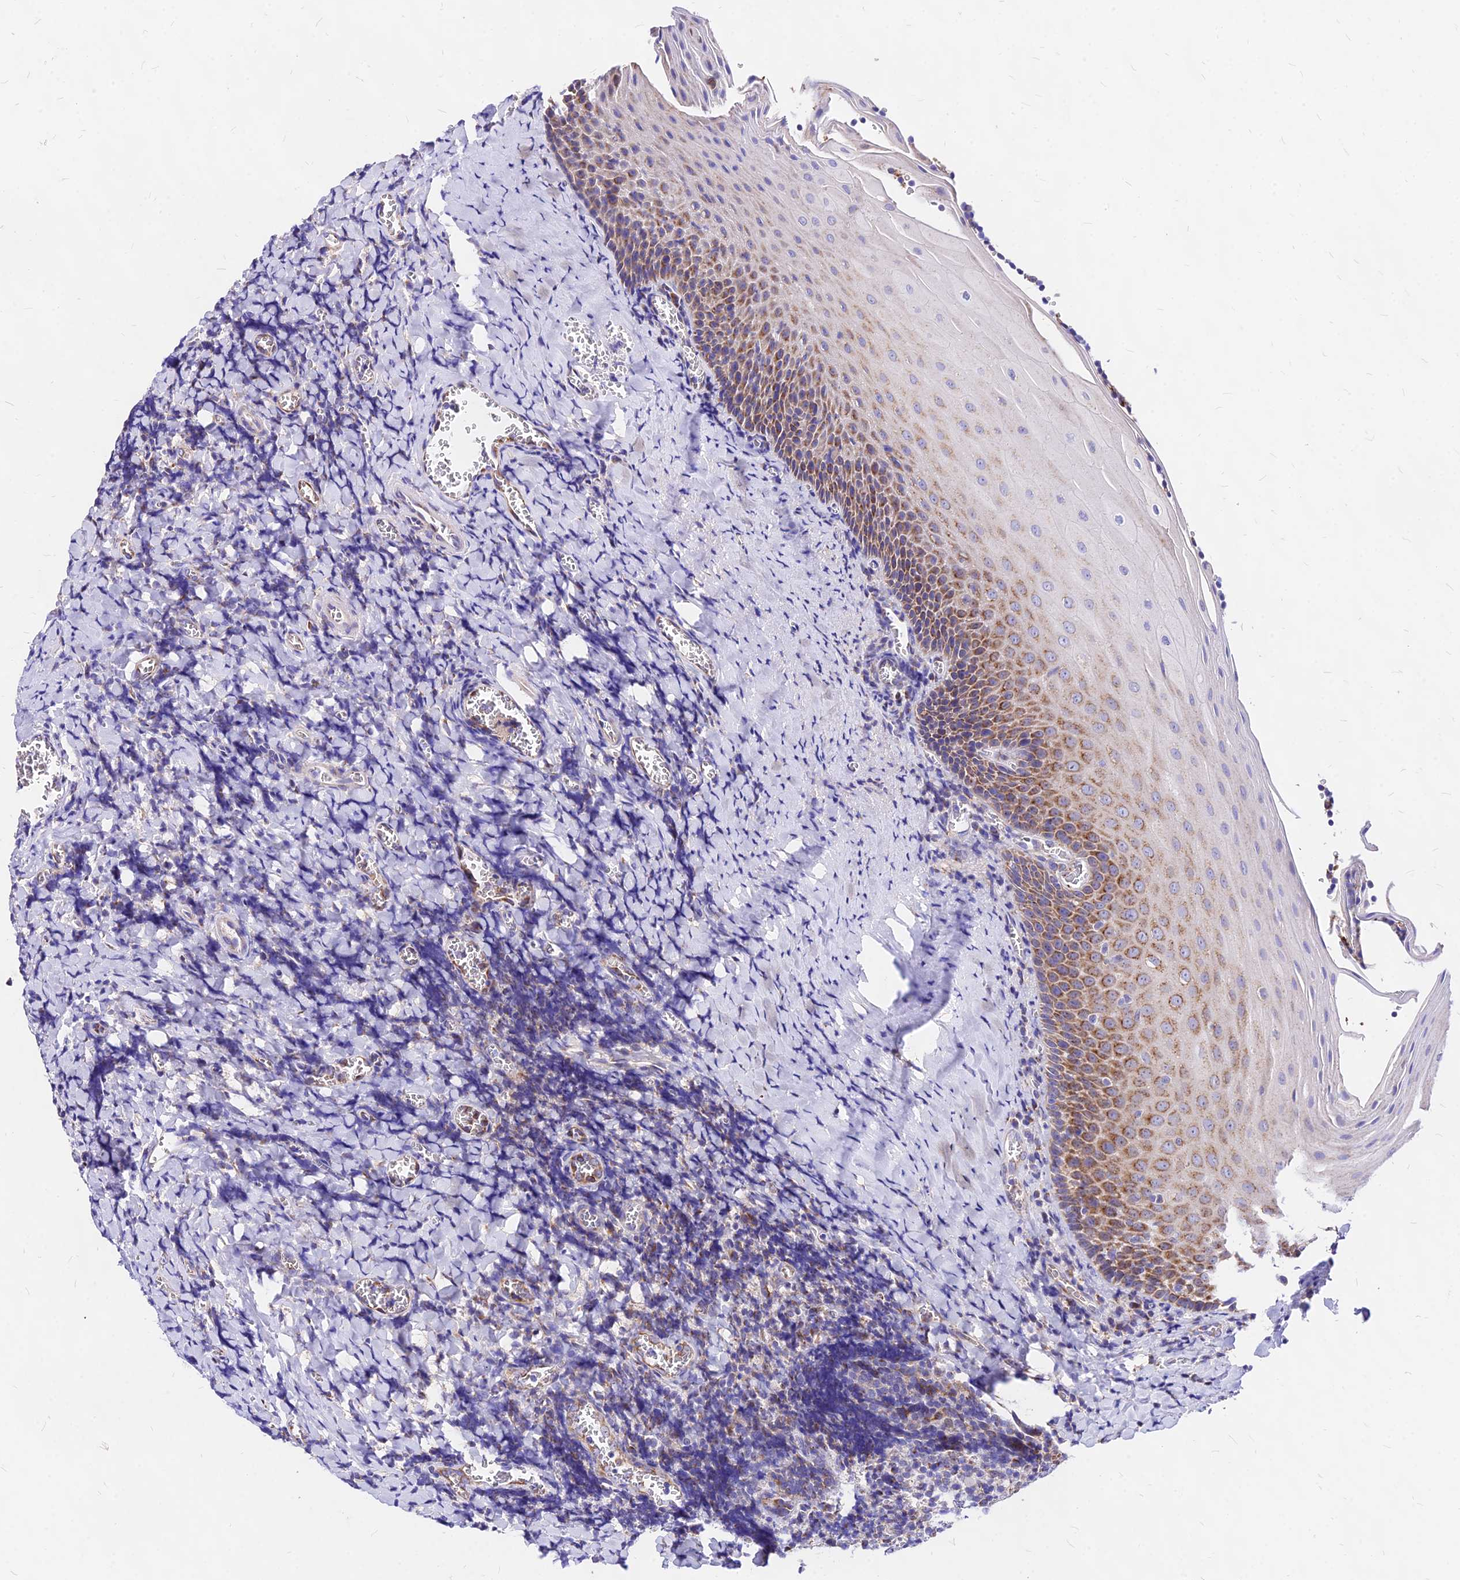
{"staining": {"intensity": "moderate", "quantity": "<25%", "location": "cytoplasmic/membranous"}, "tissue": "tonsil", "cell_type": "Germinal center cells", "image_type": "normal", "snomed": [{"axis": "morphology", "description": "Normal tissue, NOS"}, {"axis": "topography", "description": "Tonsil"}], "caption": "Benign tonsil exhibits moderate cytoplasmic/membranous expression in approximately <25% of germinal center cells, visualized by immunohistochemistry.", "gene": "MRPL3", "patient": {"sex": "male", "age": 27}}